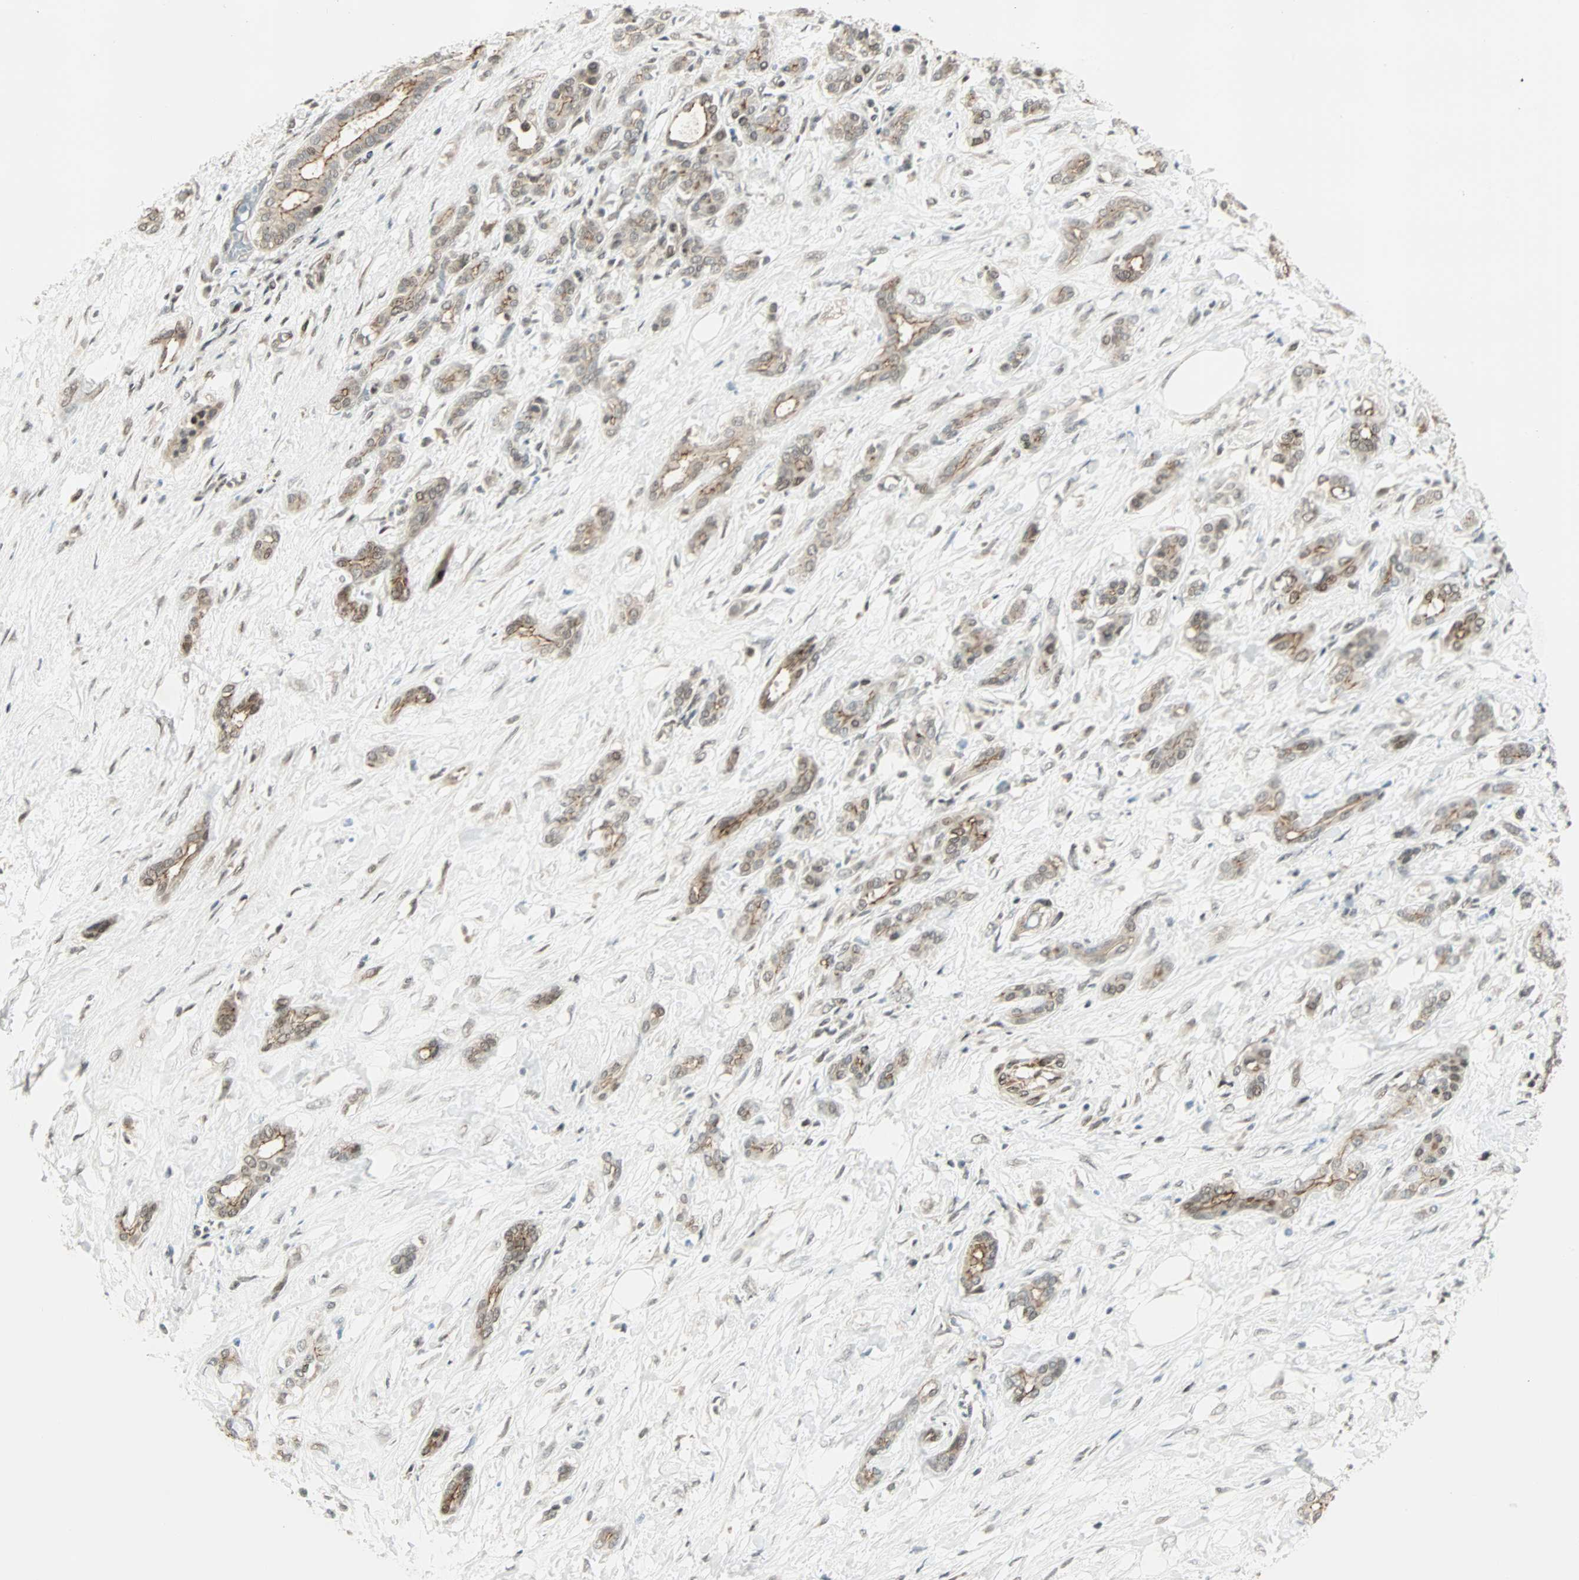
{"staining": {"intensity": "weak", "quantity": "25%-75%", "location": "cytoplasmic/membranous,nuclear"}, "tissue": "pancreatic cancer", "cell_type": "Tumor cells", "image_type": "cancer", "snomed": [{"axis": "morphology", "description": "Adenocarcinoma, NOS"}, {"axis": "topography", "description": "Pancreas"}], "caption": "This micrograph demonstrates immunohistochemistry staining of human adenocarcinoma (pancreatic), with low weak cytoplasmic/membranous and nuclear positivity in approximately 25%-75% of tumor cells.", "gene": "CBX4", "patient": {"sex": "male", "age": 41}}